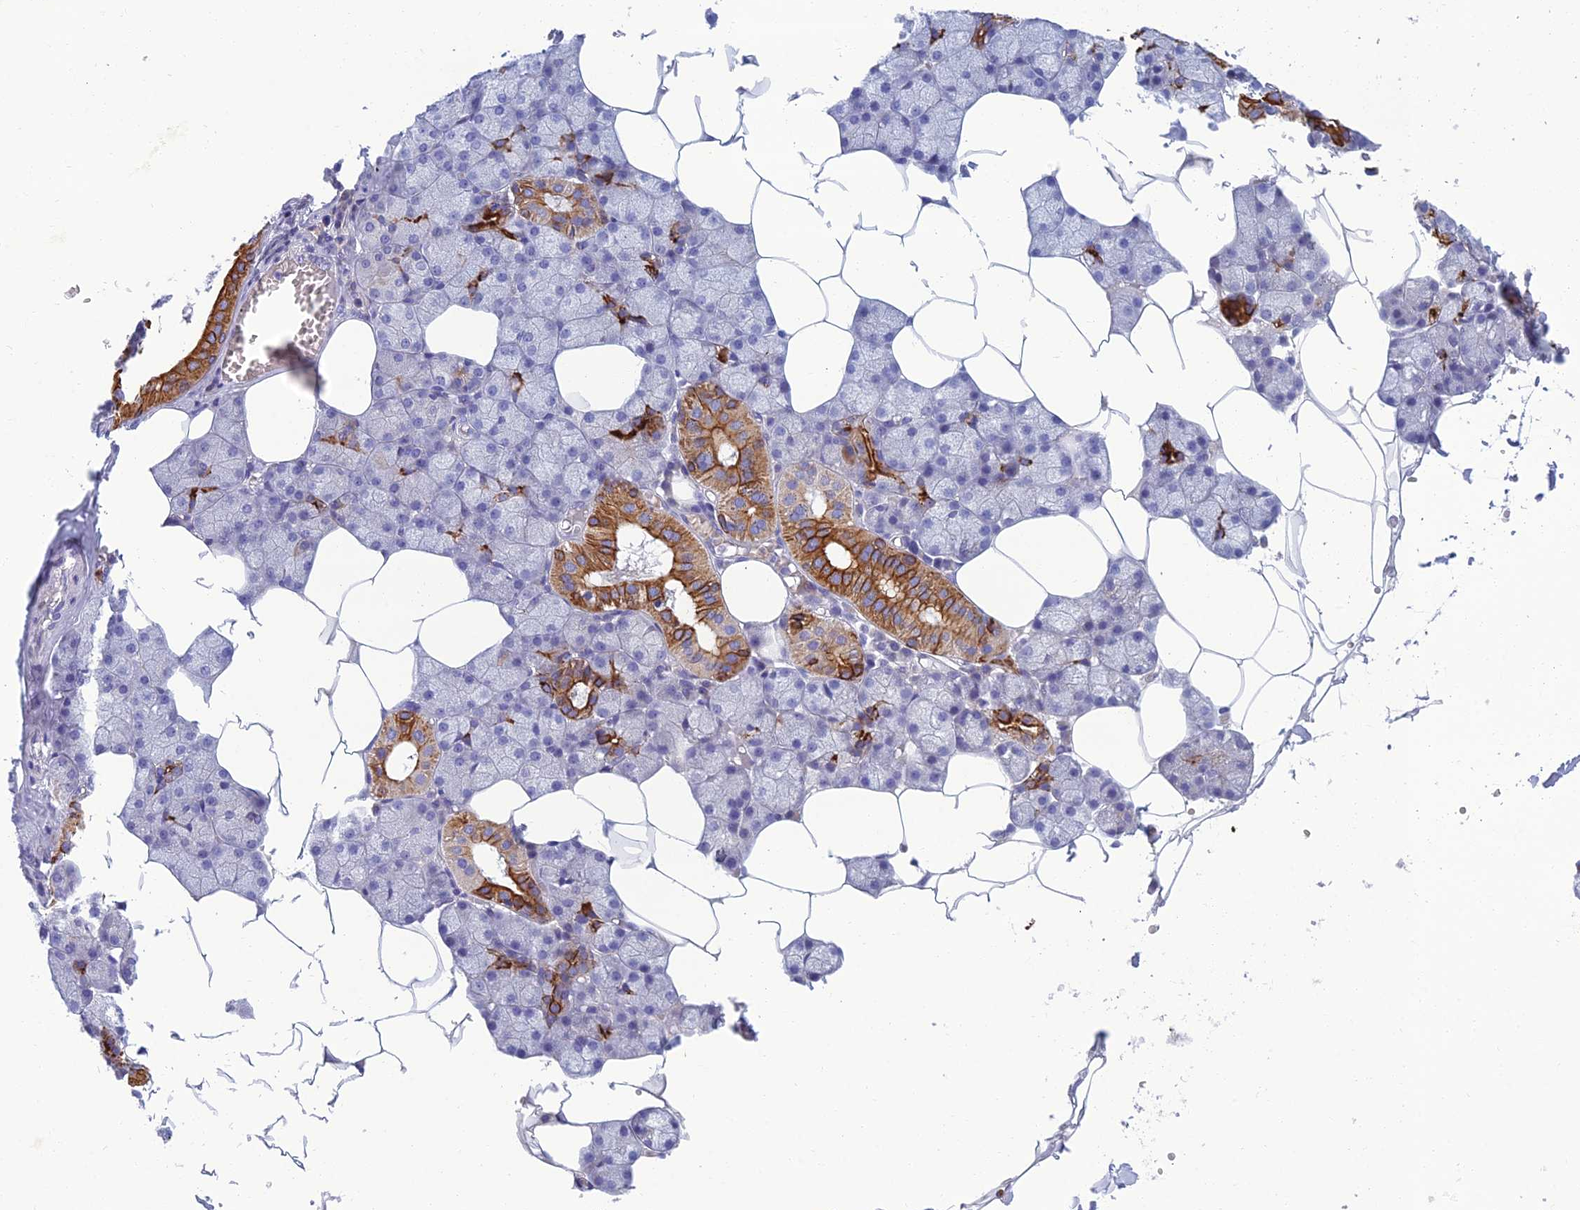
{"staining": {"intensity": "strong", "quantity": "<25%", "location": "cytoplasmic/membranous"}, "tissue": "salivary gland", "cell_type": "Glandular cells", "image_type": "normal", "snomed": [{"axis": "morphology", "description": "Normal tissue, NOS"}, {"axis": "topography", "description": "Salivary gland"}], "caption": "Protein staining of normal salivary gland reveals strong cytoplasmic/membranous expression in about <25% of glandular cells.", "gene": "SPTLC3", "patient": {"sex": "male", "age": 62}}